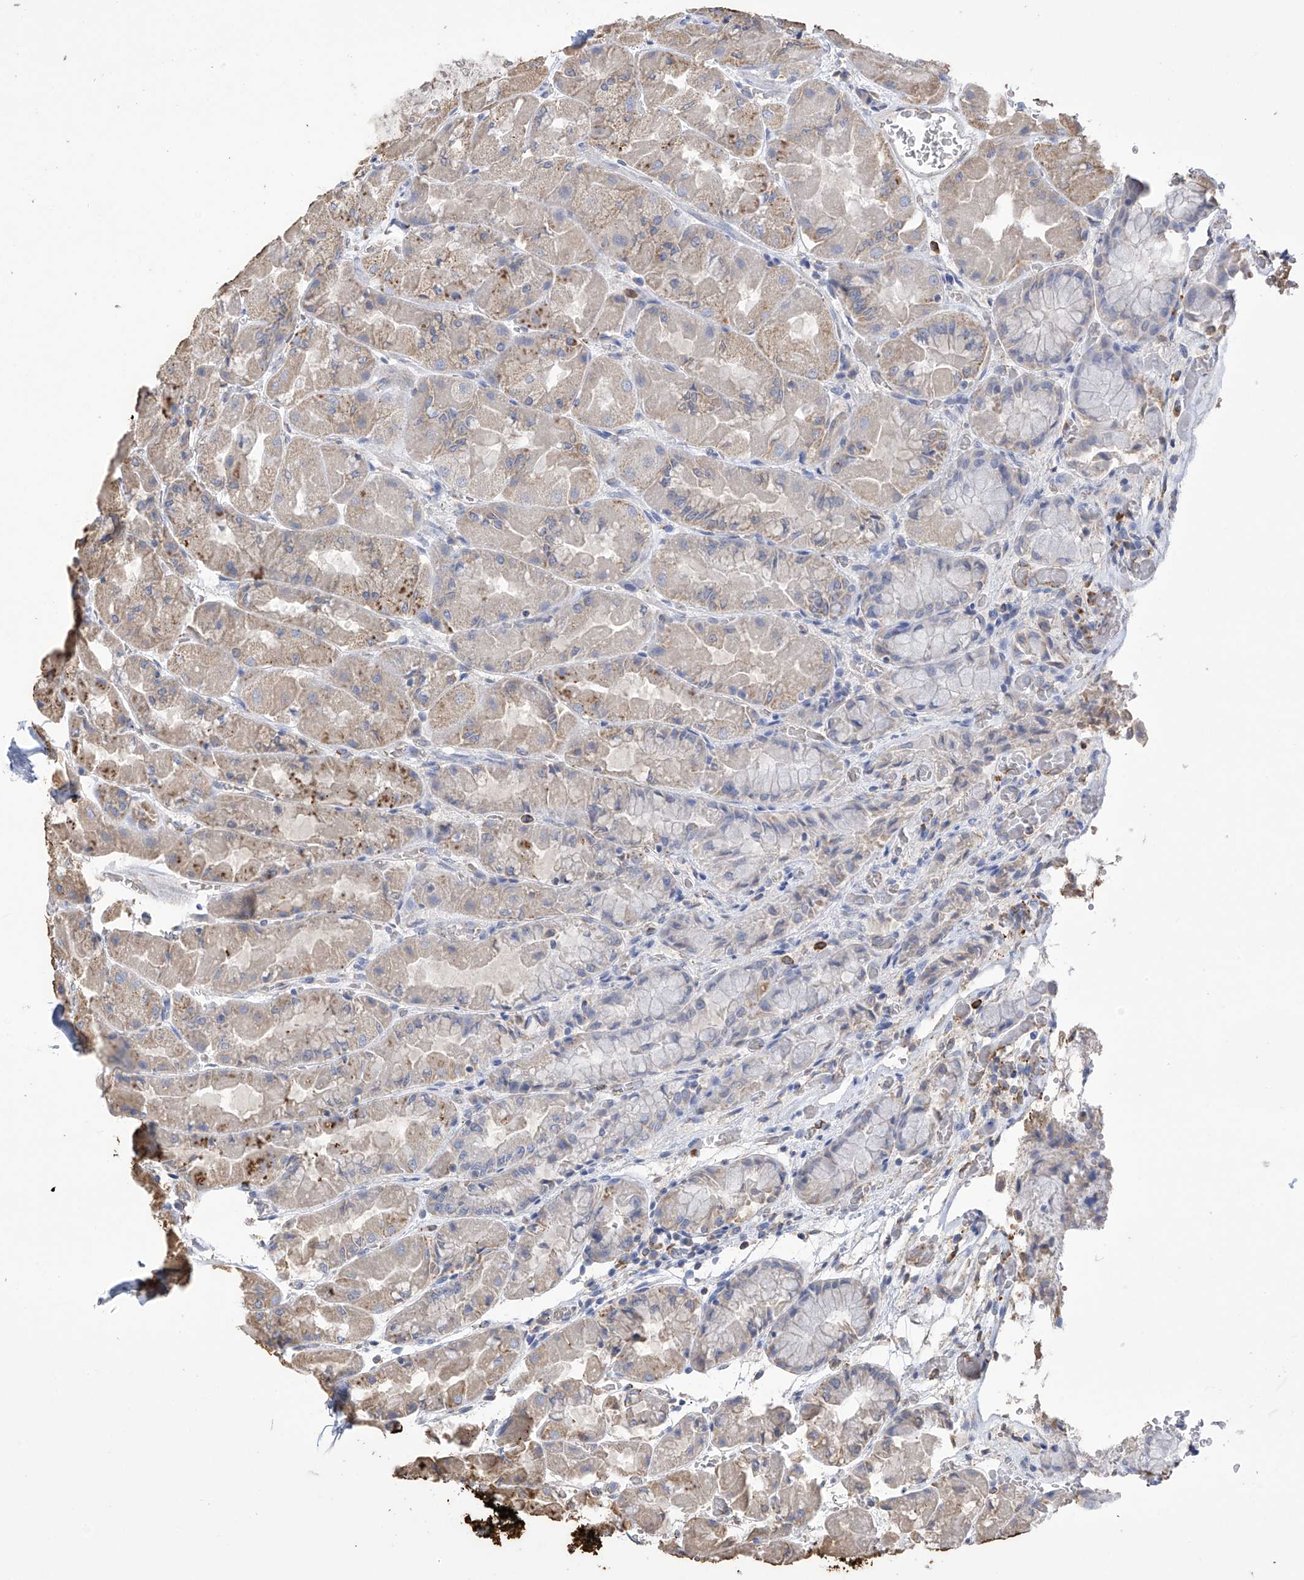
{"staining": {"intensity": "moderate", "quantity": "<25%", "location": "cytoplasmic/membranous"}, "tissue": "stomach", "cell_type": "Glandular cells", "image_type": "normal", "snomed": [{"axis": "morphology", "description": "Normal tissue, NOS"}, {"axis": "topography", "description": "Stomach"}], "caption": "Glandular cells exhibit low levels of moderate cytoplasmic/membranous positivity in approximately <25% of cells in benign human stomach.", "gene": "OGT", "patient": {"sex": "female", "age": 61}}